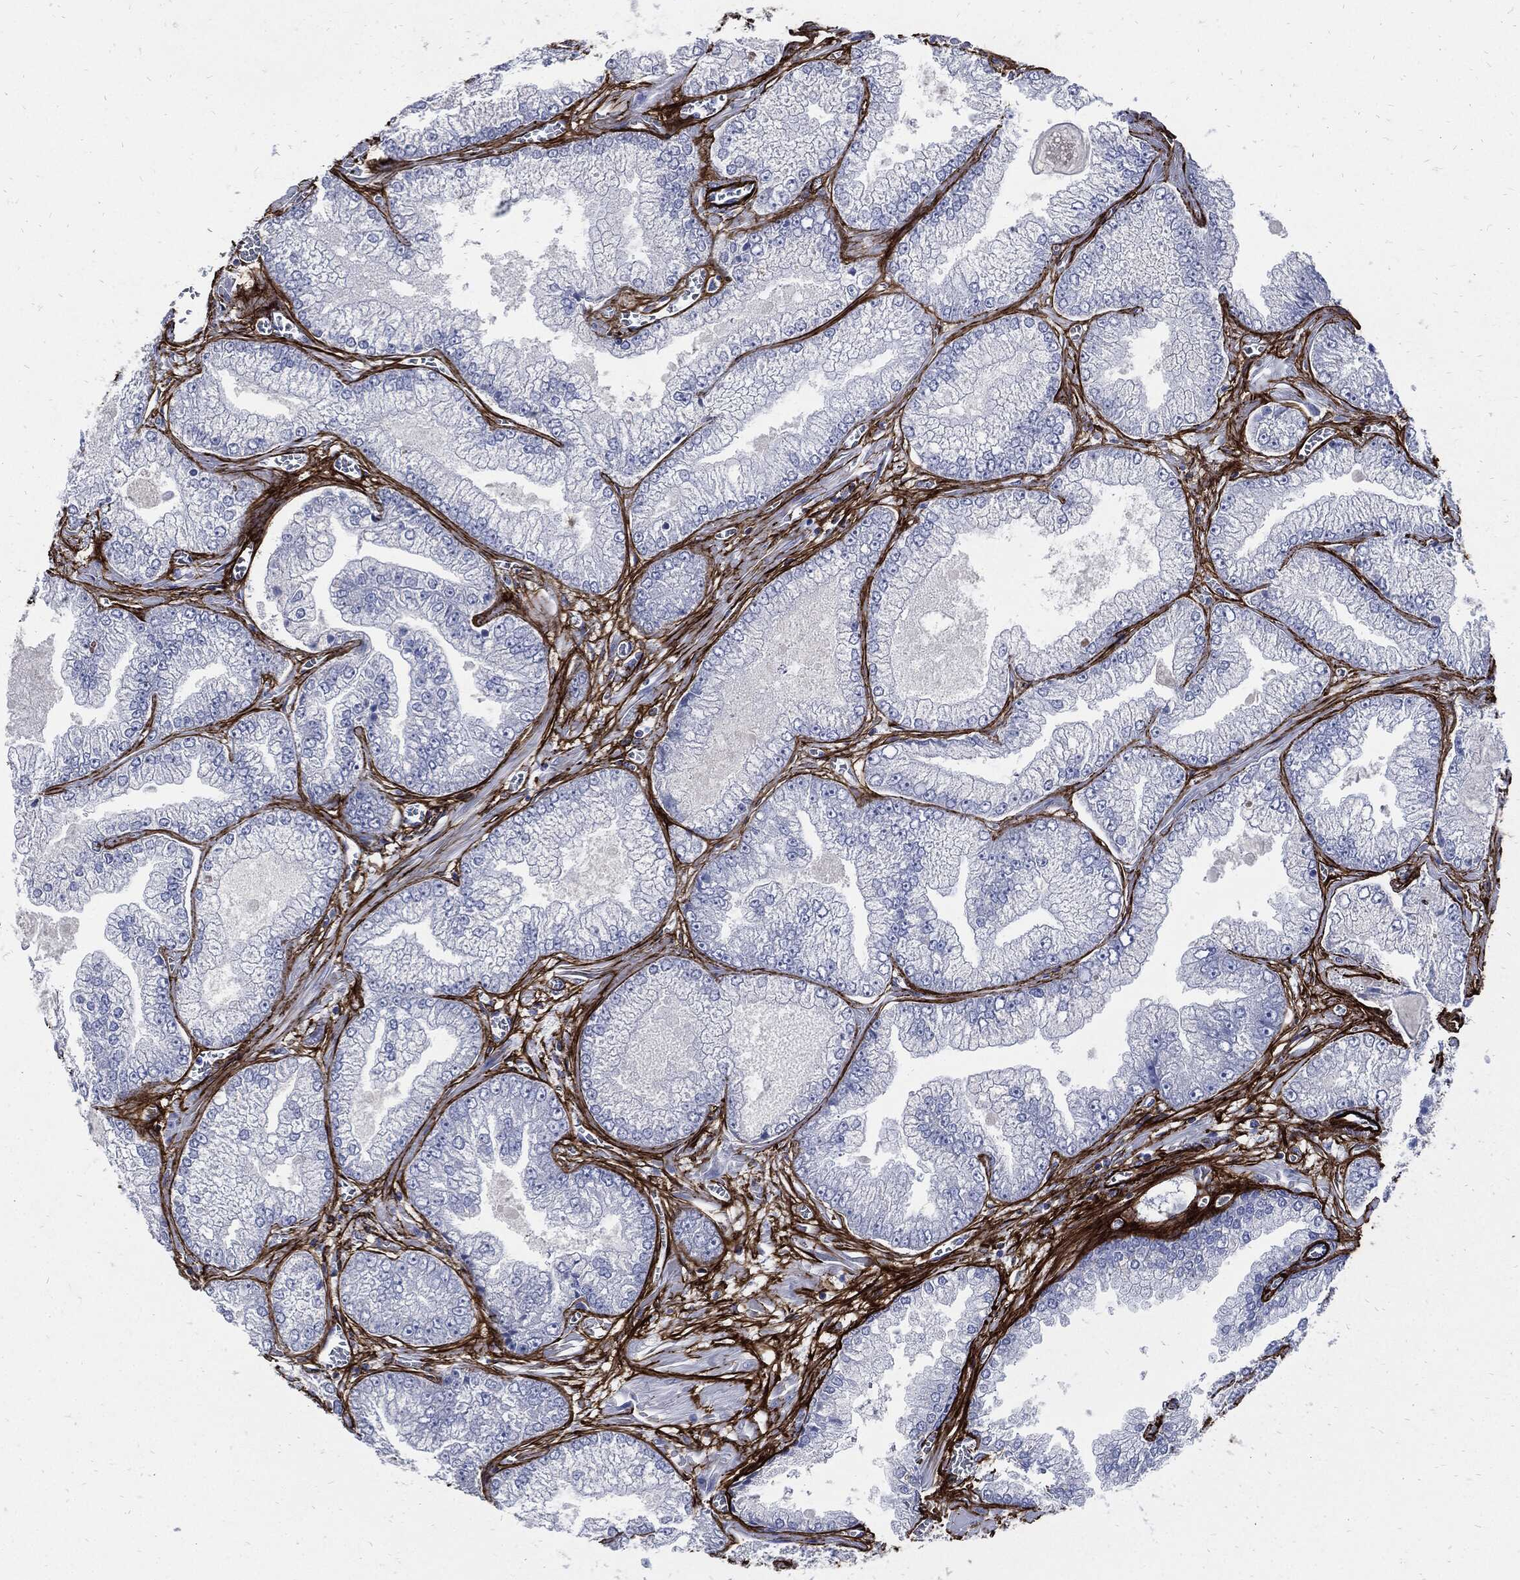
{"staining": {"intensity": "negative", "quantity": "none", "location": "none"}, "tissue": "prostate cancer", "cell_type": "Tumor cells", "image_type": "cancer", "snomed": [{"axis": "morphology", "description": "Adenocarcinoma, Low grade"}, {"axis": "topography", "description": "Prostate"}], "caption": "This is a histopathology image of immunohistochemistry staining of low-grade adenocarcinoma (prostate), which shows no positivity in tumor cells. (Brightfield microscopy of DAB immunohistochemistry (IHC) at high magnification).", "gene": "FBN1", "patient": {"sex": "male", "age": 57}}